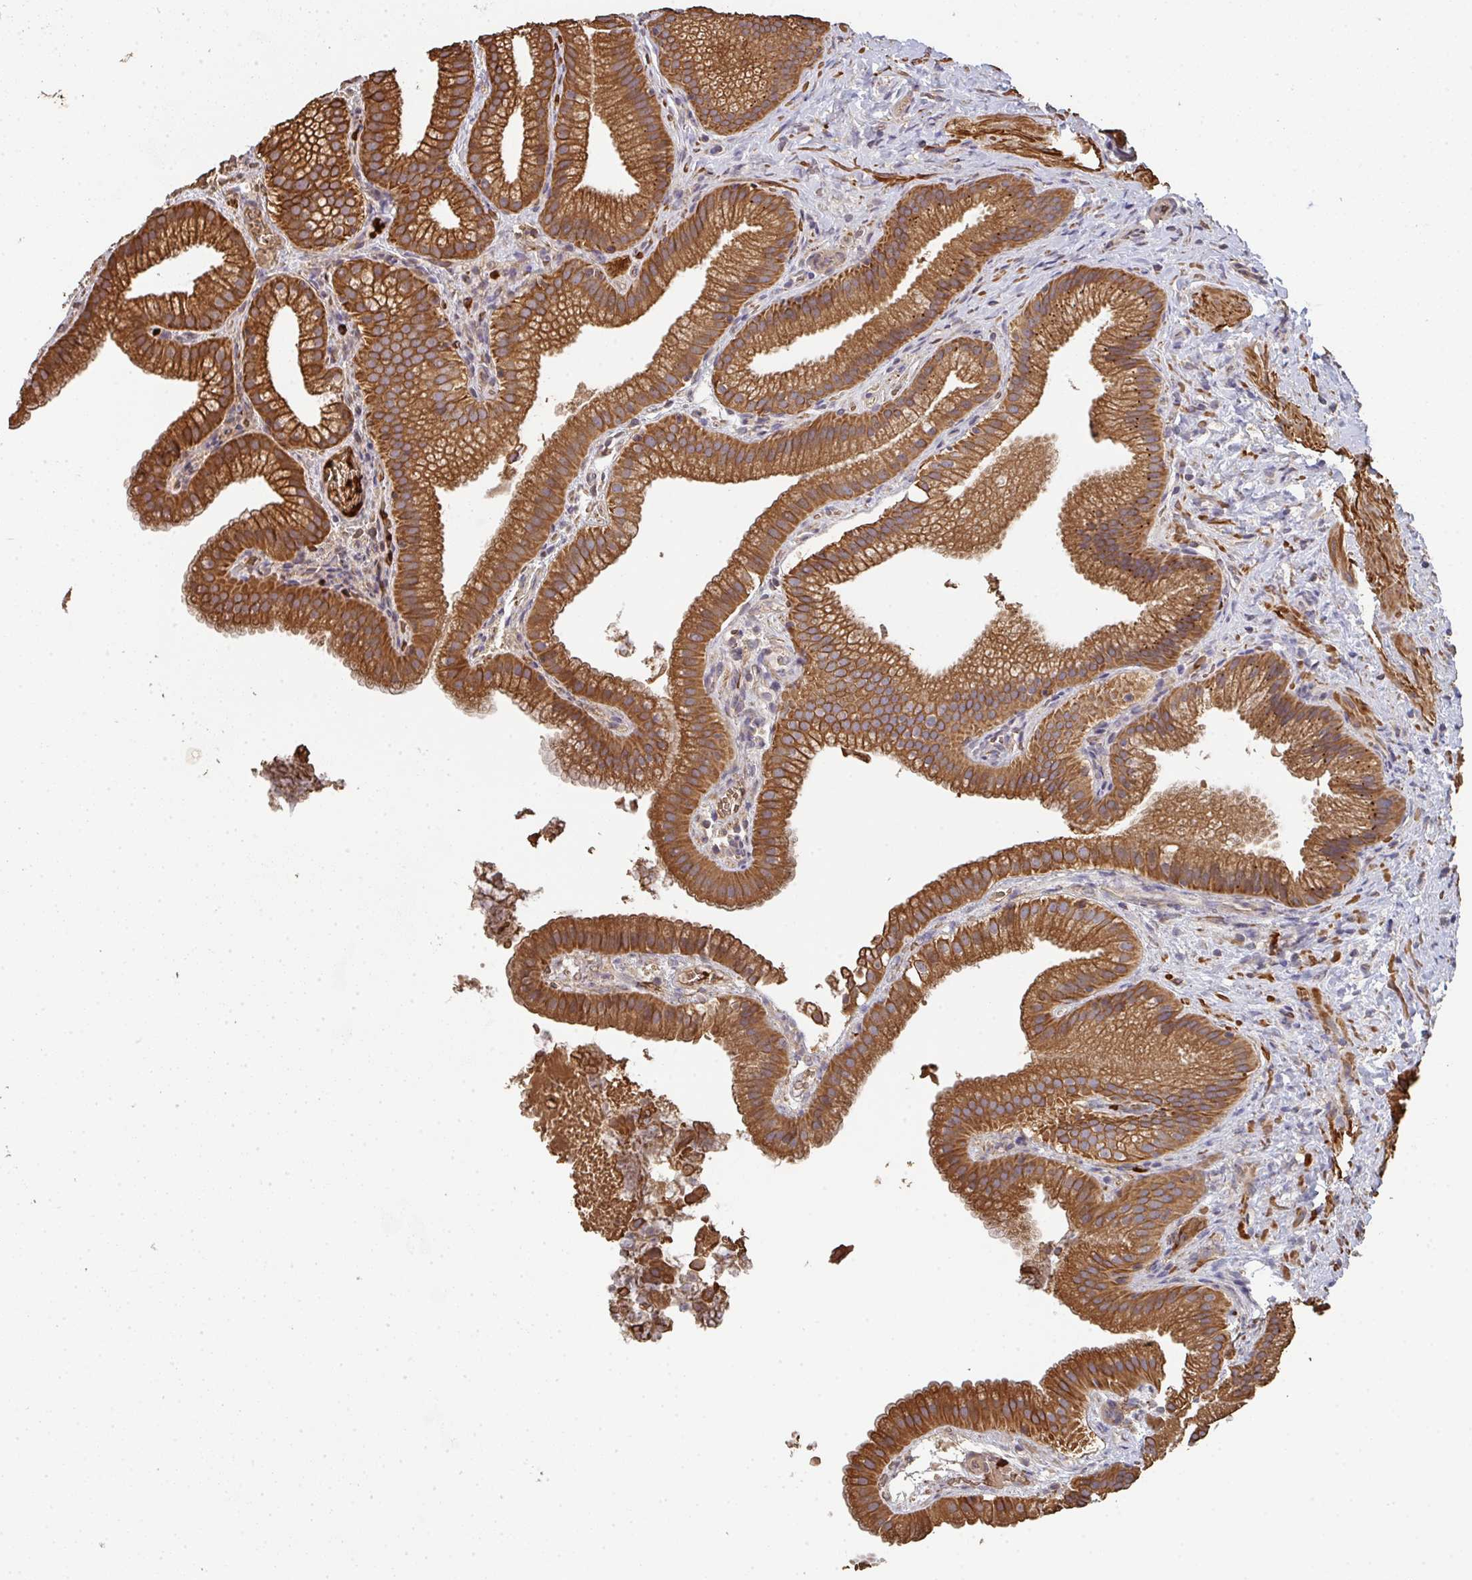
{"staining": {"intensity": "strong", "quantity": ">75%", "location": "cytoplasmic/membranous"}, "tissue": "gallbladder", "cell_type": "Glandular cells", "image_type": "normal", "snomed": [{"axis": "morphology", "description": "Normal tissue, NOS"}, {"axis": "topography", "description": "Gallbladder"}], "caption": "Immunohistochemical staining of benign human gallbladder displays high levels of strong cytoplasmic/membranous staining in approximately >75% of glandular cells.", "gene": "POLG", "patient": {"sex": "female", "age": 63}}